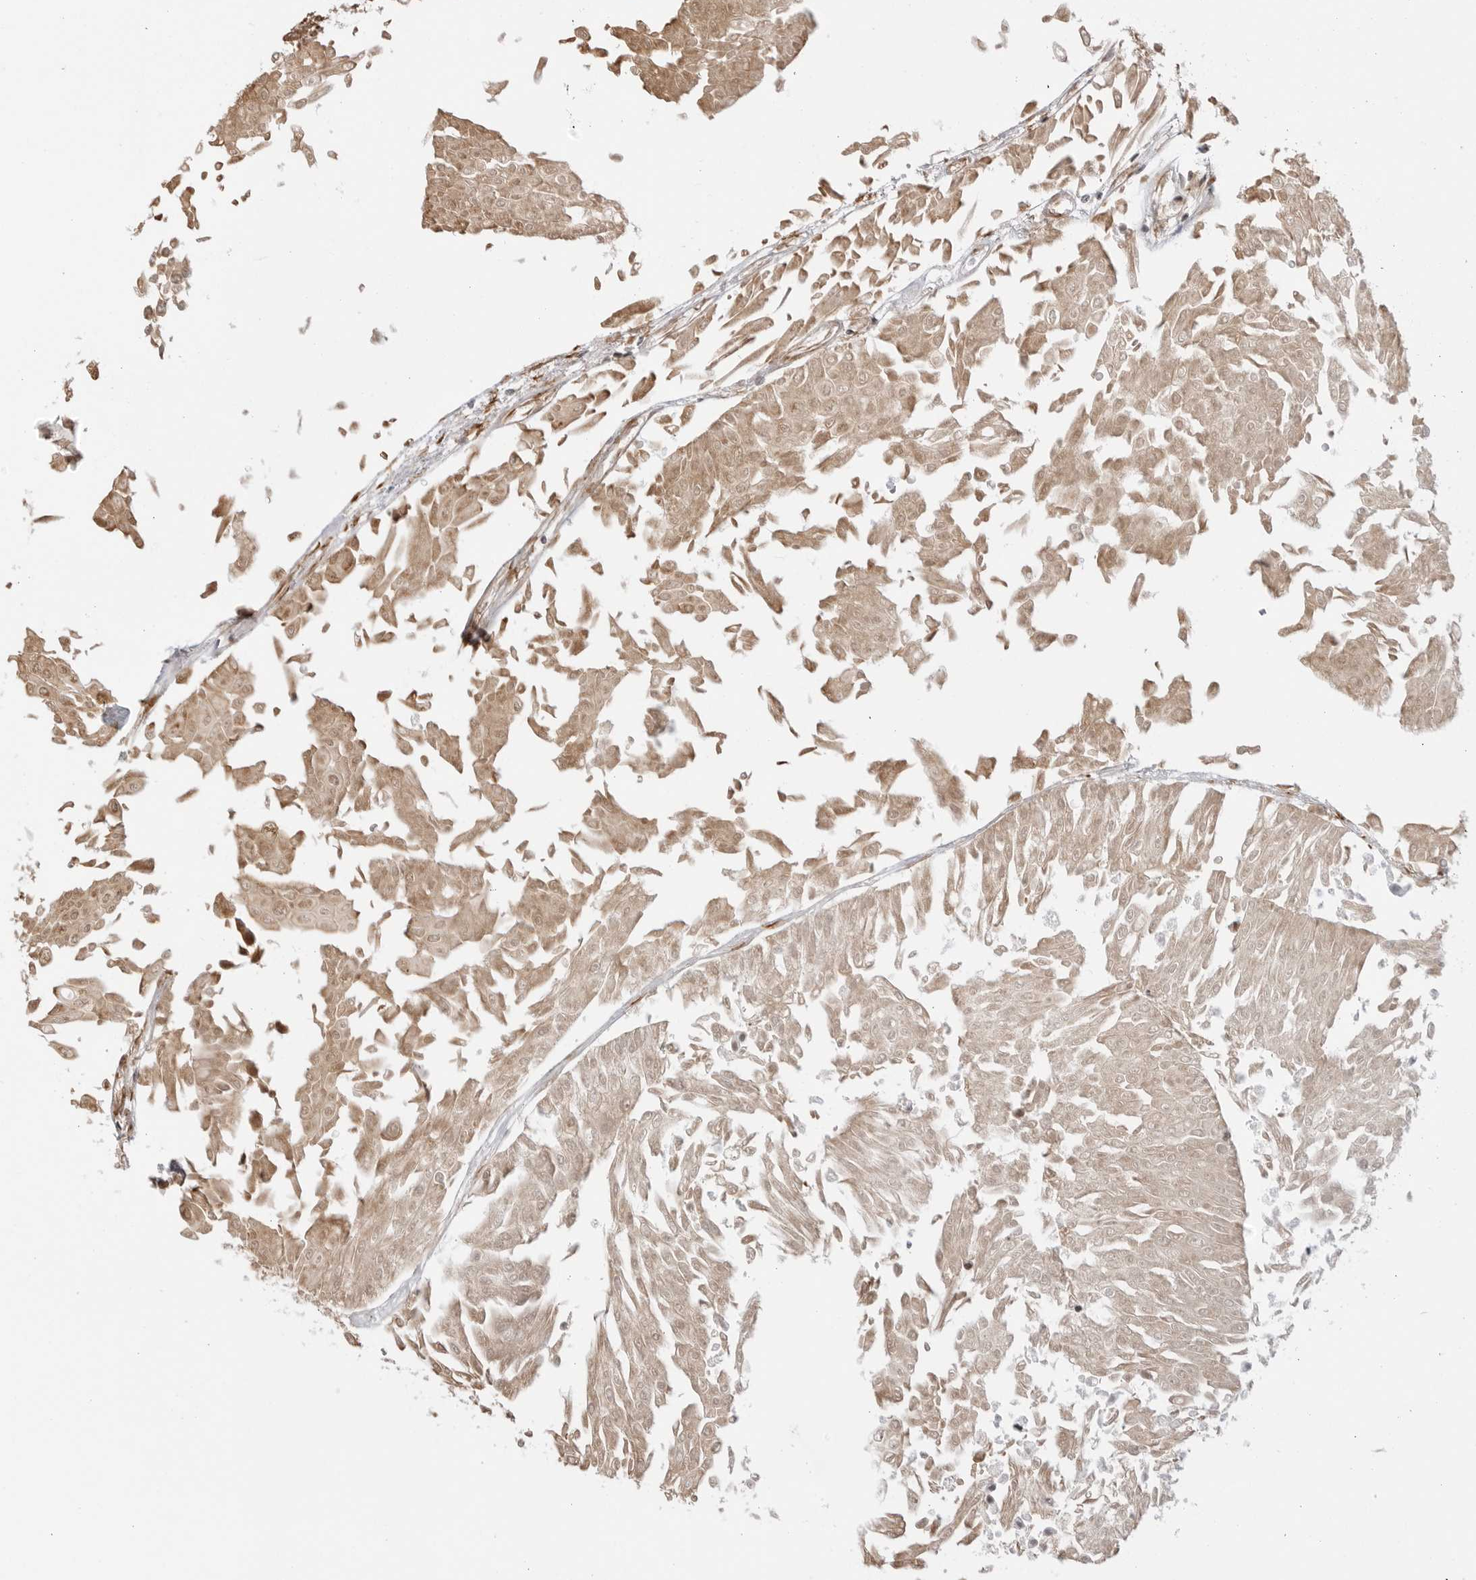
{"staining": {"intensity": "weak", "quantity": ">75%", "location": "cytoplasmic/membranous,nuclear"}, "tissue": "urothelial cancer", "cell_type": "Tumor cells", "image_type": "cancer", "snomed": [{"axis": "morphology", "description": "Urothelial carcinoma, Low grade"}, {"axis": "topography", "description": "Urinary bladder"}], "caption": "Immunohistochemistry (IHC) staining of urothelial cancer, which shows low levels of weak cytoplasmic/membranous and nuclear staining in about >75% of tumor cells indicating weak cytoplasmic/membranous and nuclear protein expression. The staining was performed using DAB (brown) for protein detection and nuclei were counterstained in hematoxylin (blue).", "gene": "FKBP14", "patient": {"sex": "male", "age": 67}}